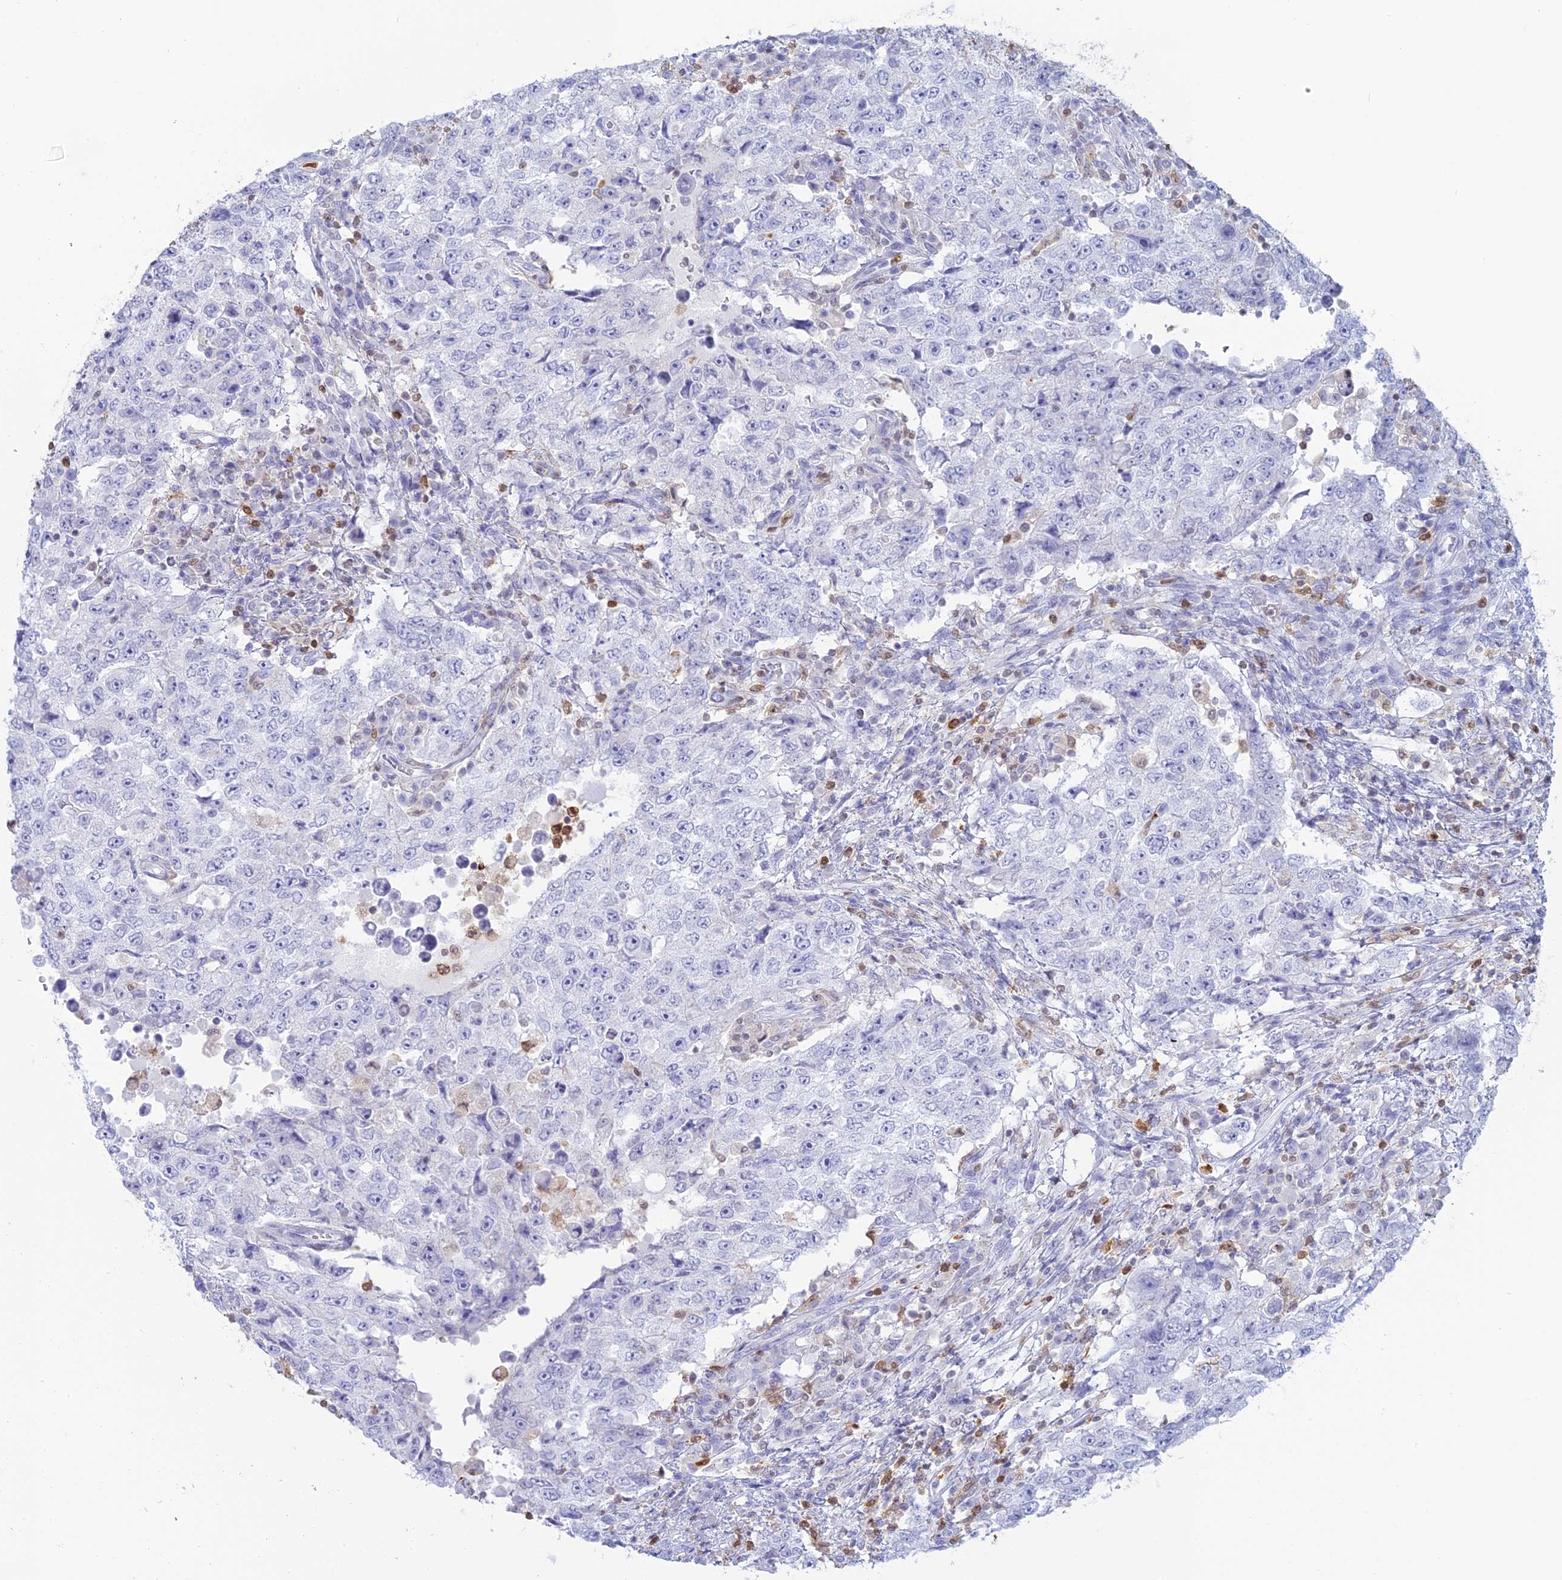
{"staining": {"intensity": "negative", "quantity": "none", "location": "none"}, "tissue": "testis cancer", "cell_type": "Tumor cells", "image_type": "cancer", "snomed": [{"axis": "morphology", "description": "Carcinoma, Embryonal, NOS"}, {"axis": "topography", "description": "Testis"}], "caption": "The image exhibits no staining of tumor cells in testis cancer (embryonal carcinoma).", "gene": "PGBD4", "patient": {"sex": "male", "age": 26}}